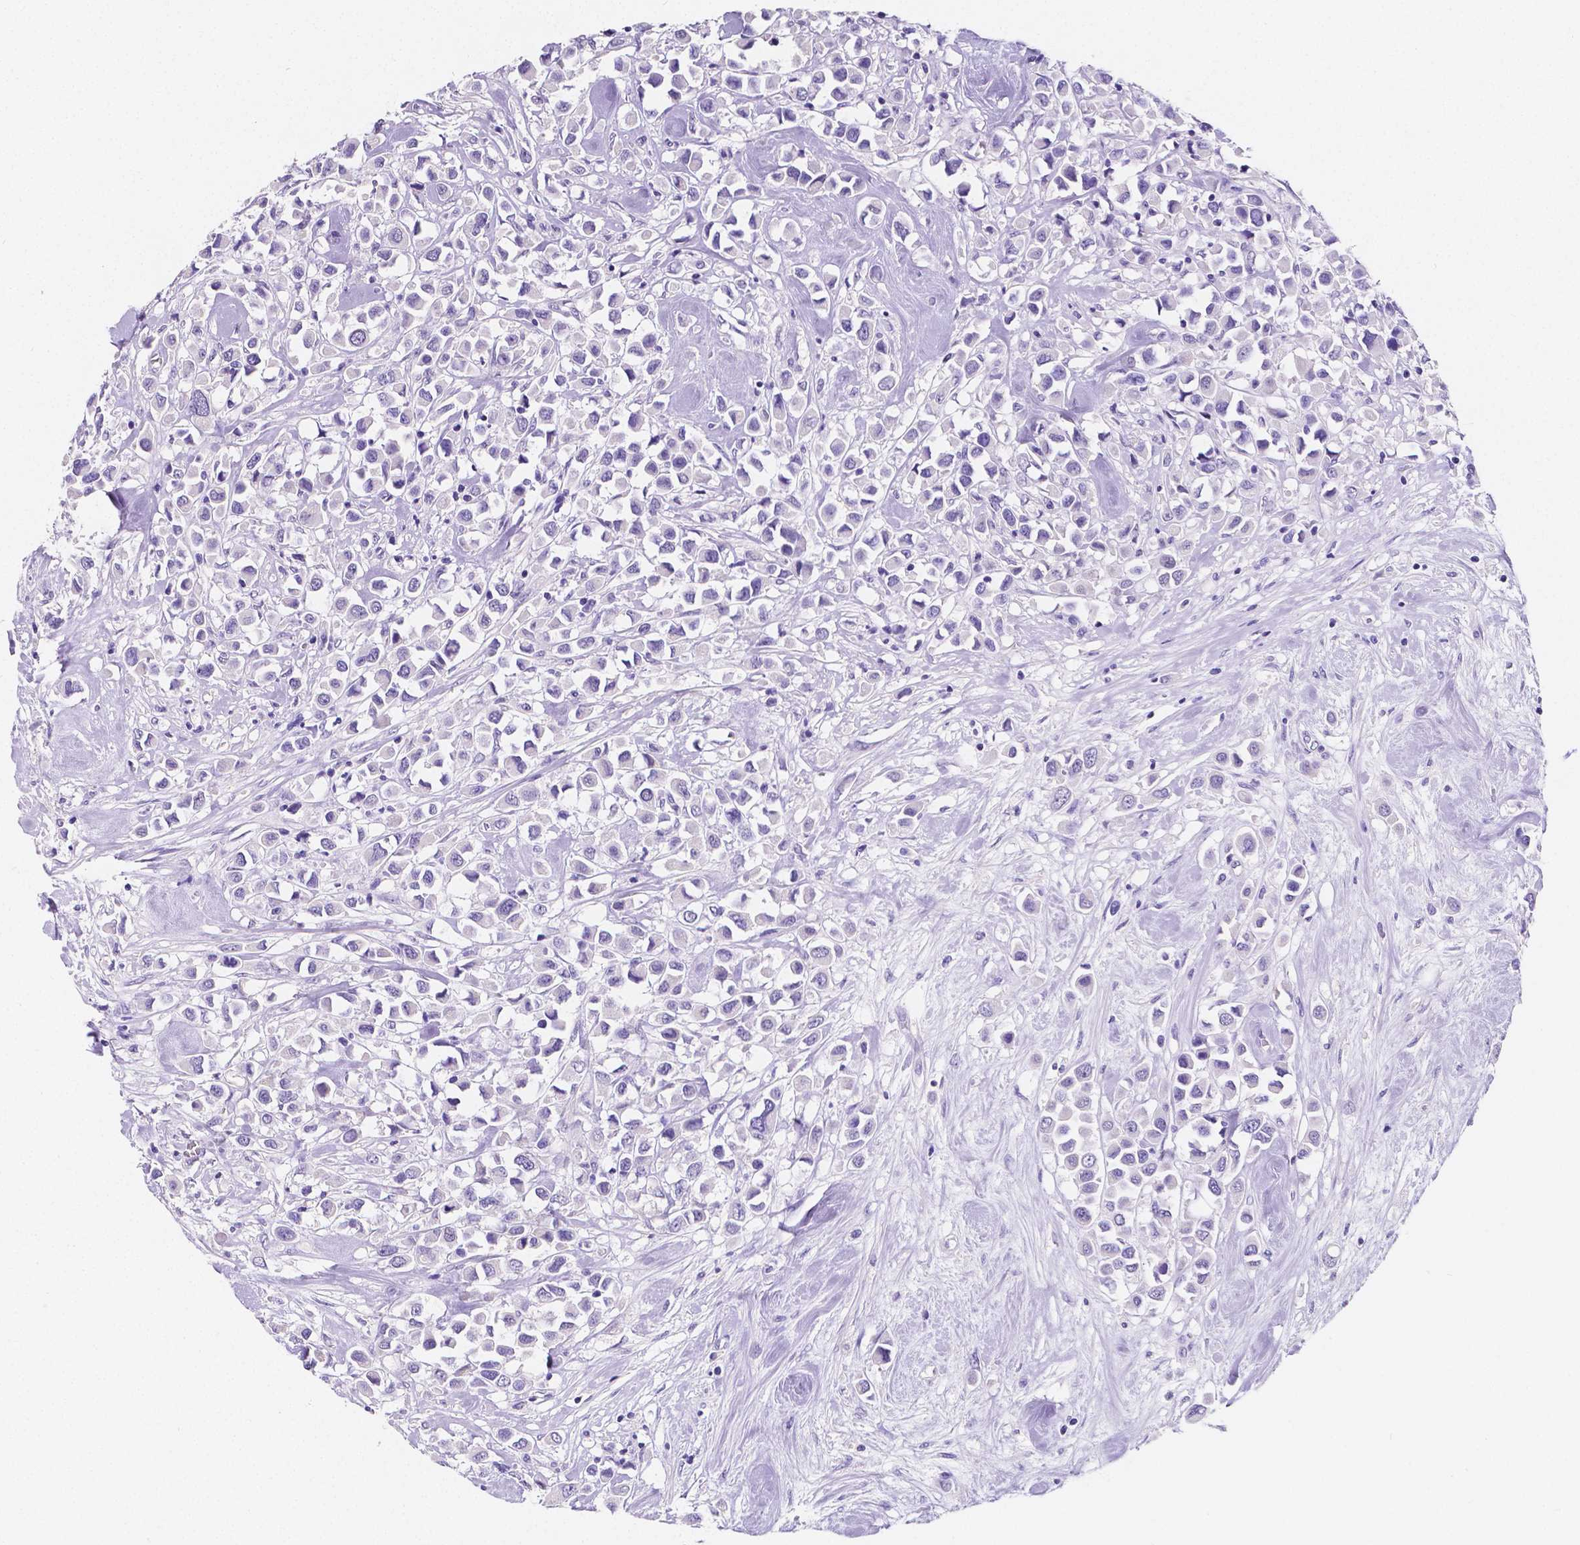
{"staining": {"intensity": "negative", "quantity": "none", "location": "none"}, "tissue": "breast cancer", "cell_type": "Tumor cells", "image_type": "cancer", "snomed": [{"axis": "morphology", "description": "Duct carcinoma"}, {"axis": "topography", "description": "Breast"}], "caption": "Micrograph shows no significant protein positivity in tumor cells of breast cancer (infiltrating ductal carcinoma).", "gene": "SATB2", "patient": {"sex": "female", "age": 61}}